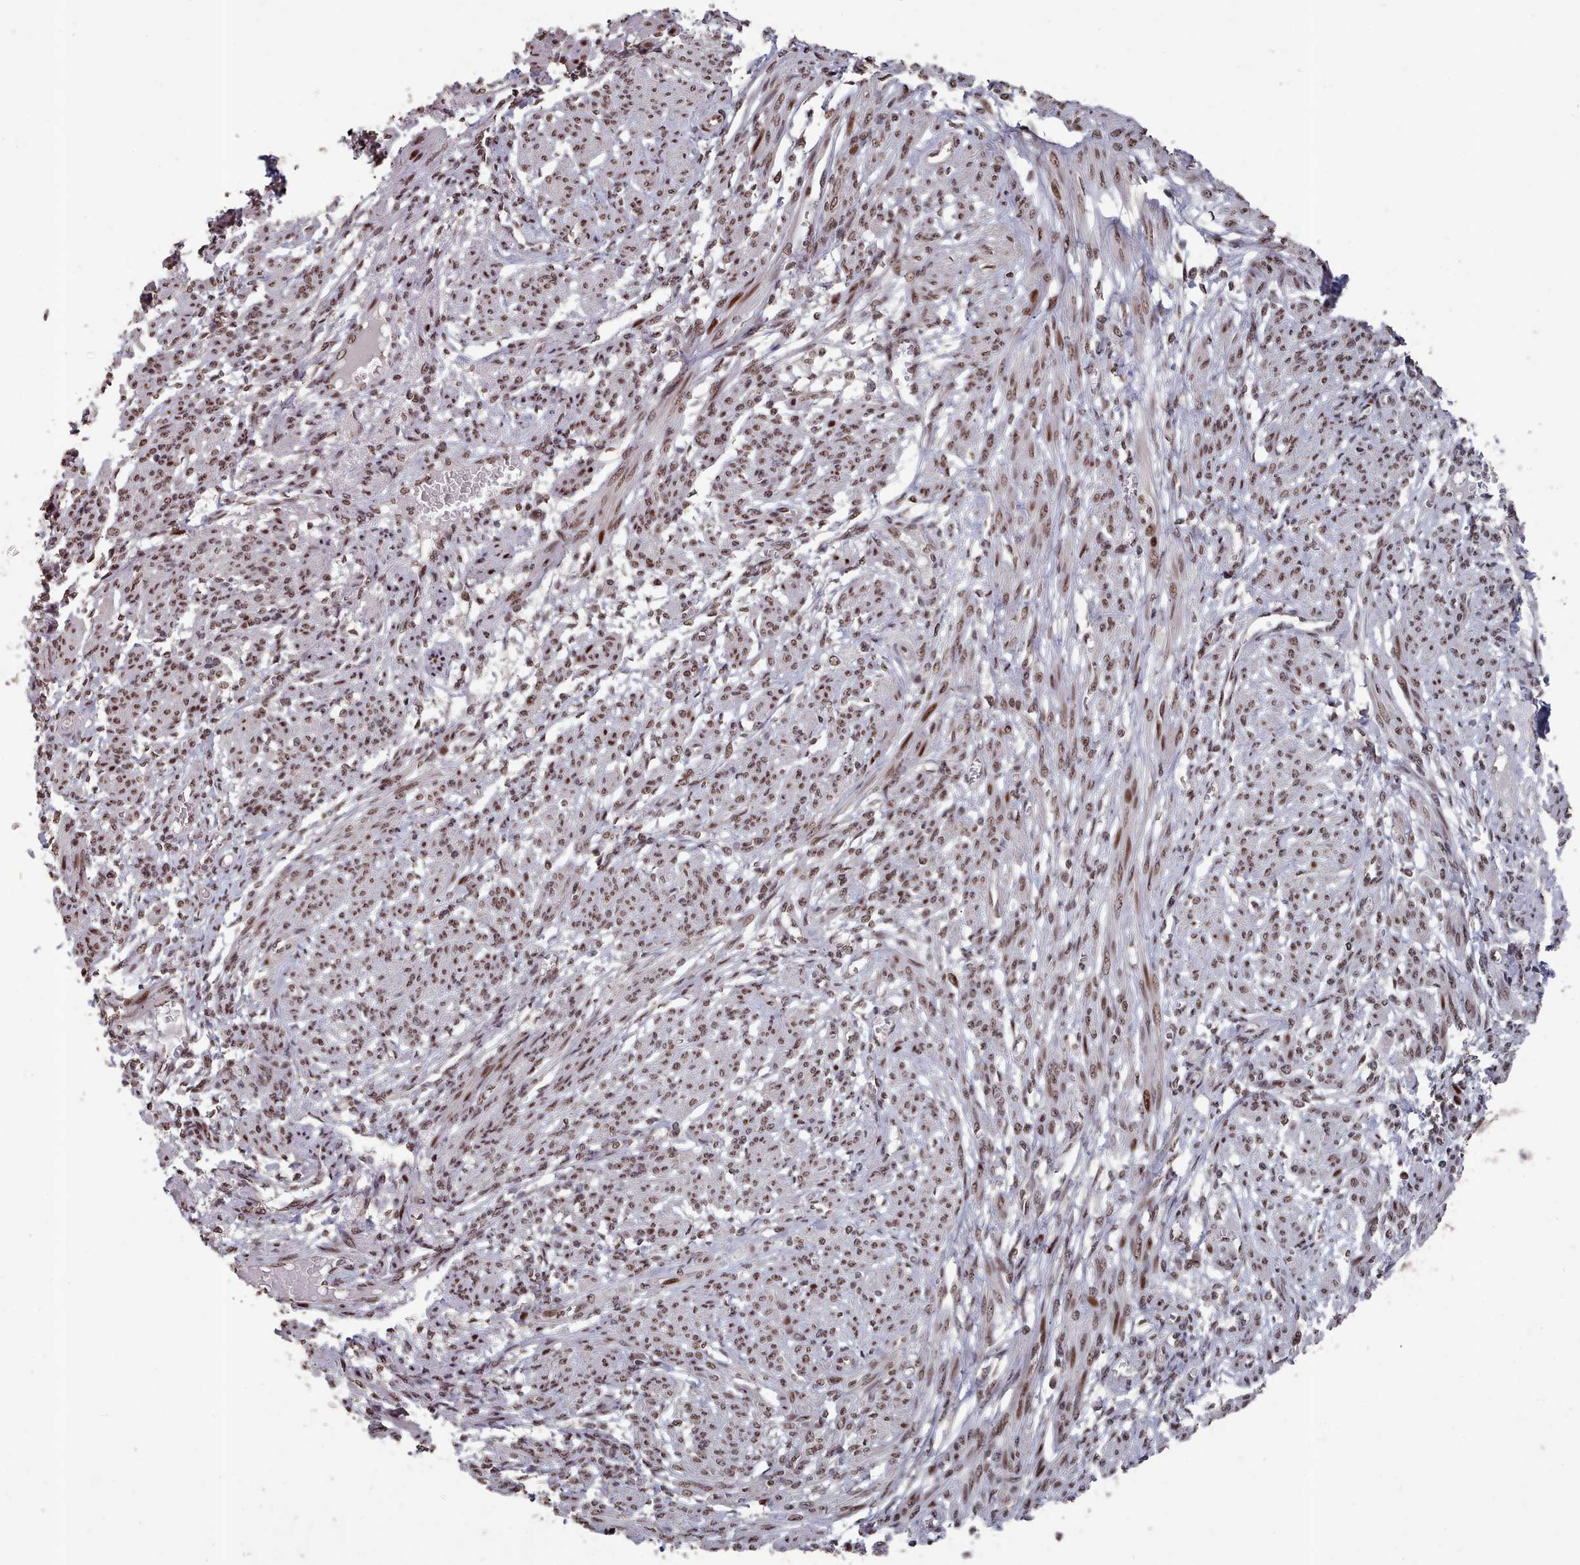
{"staining": {"intensity": "moderate", "quantity": ">75%", "location": "nuclear"}, "tissue": "smooth muscle", "cell_type": "Smooth muscle cells", "image_type": "normal", "snomed": [{"axis": "morphology", "description": "Normal tissue, NOS"}, {"axis": "topography", "description": "Smooth muscle"}], "caption": "A photomicrograph showing moderate nuclear positivity in about >75% of smooth muscle cells in unremarkable smooth muscle, as visualized by brown immunohistochemical staining.", "gene": "PNRC2", "patient": {"sex": "female", "age": 39}}